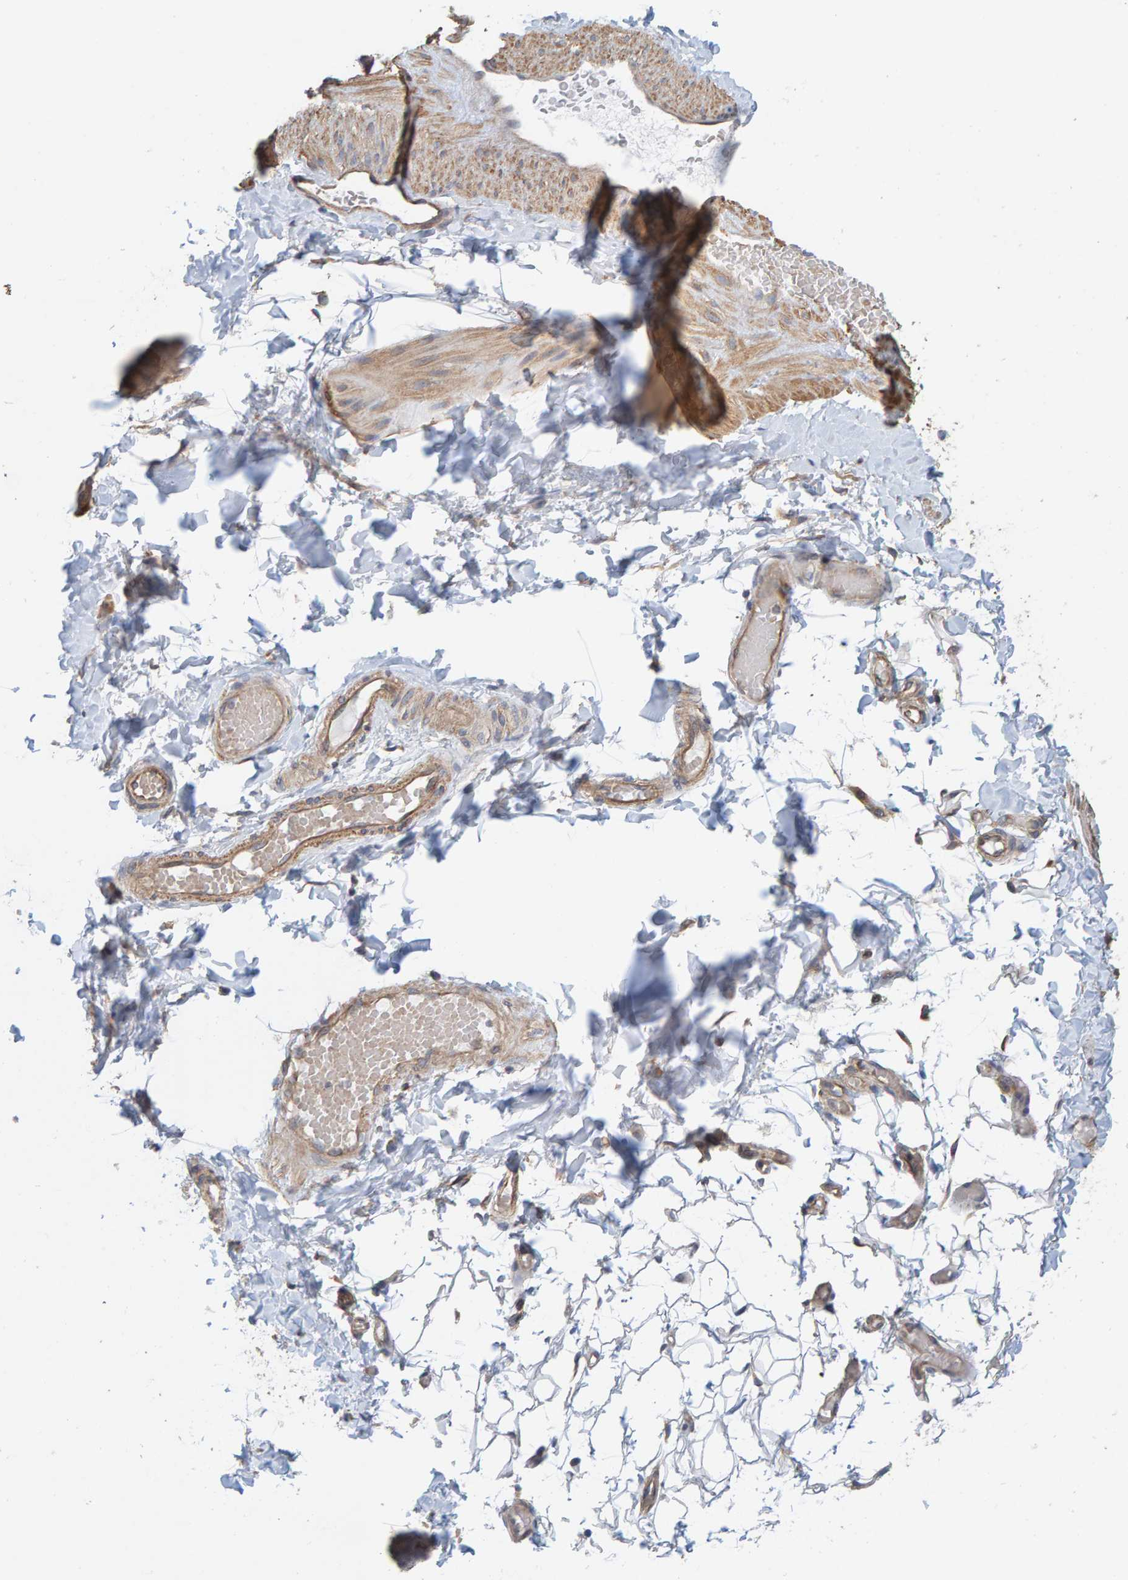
{"staining": {"intensity": "moderate", "quantity": "25%-75%", "location": "cytoplasmic/membranous"}, "tissue": "adipose tissue", "cell_type": "Adipocytes", "image_type": "normal", "snomed": [{"axis": "morphology", "description": "Normal tissue, NOS"}, {"axis": "topography", "description": "Adipose tissue"}, {"axis": "topography", "description": "Vascular tissue"}, {"axis": "topography", "description": "Peripheral nerve tissue"}], "caption": "Benign adipose tissue reveals moderate cytoplasmic/membranous positivity in approximately 25%-75% of adipocytes, visualized by immunohistochemistry.", "gene": "UBAP1", "patient": {"sex": "male", "age": 25}}